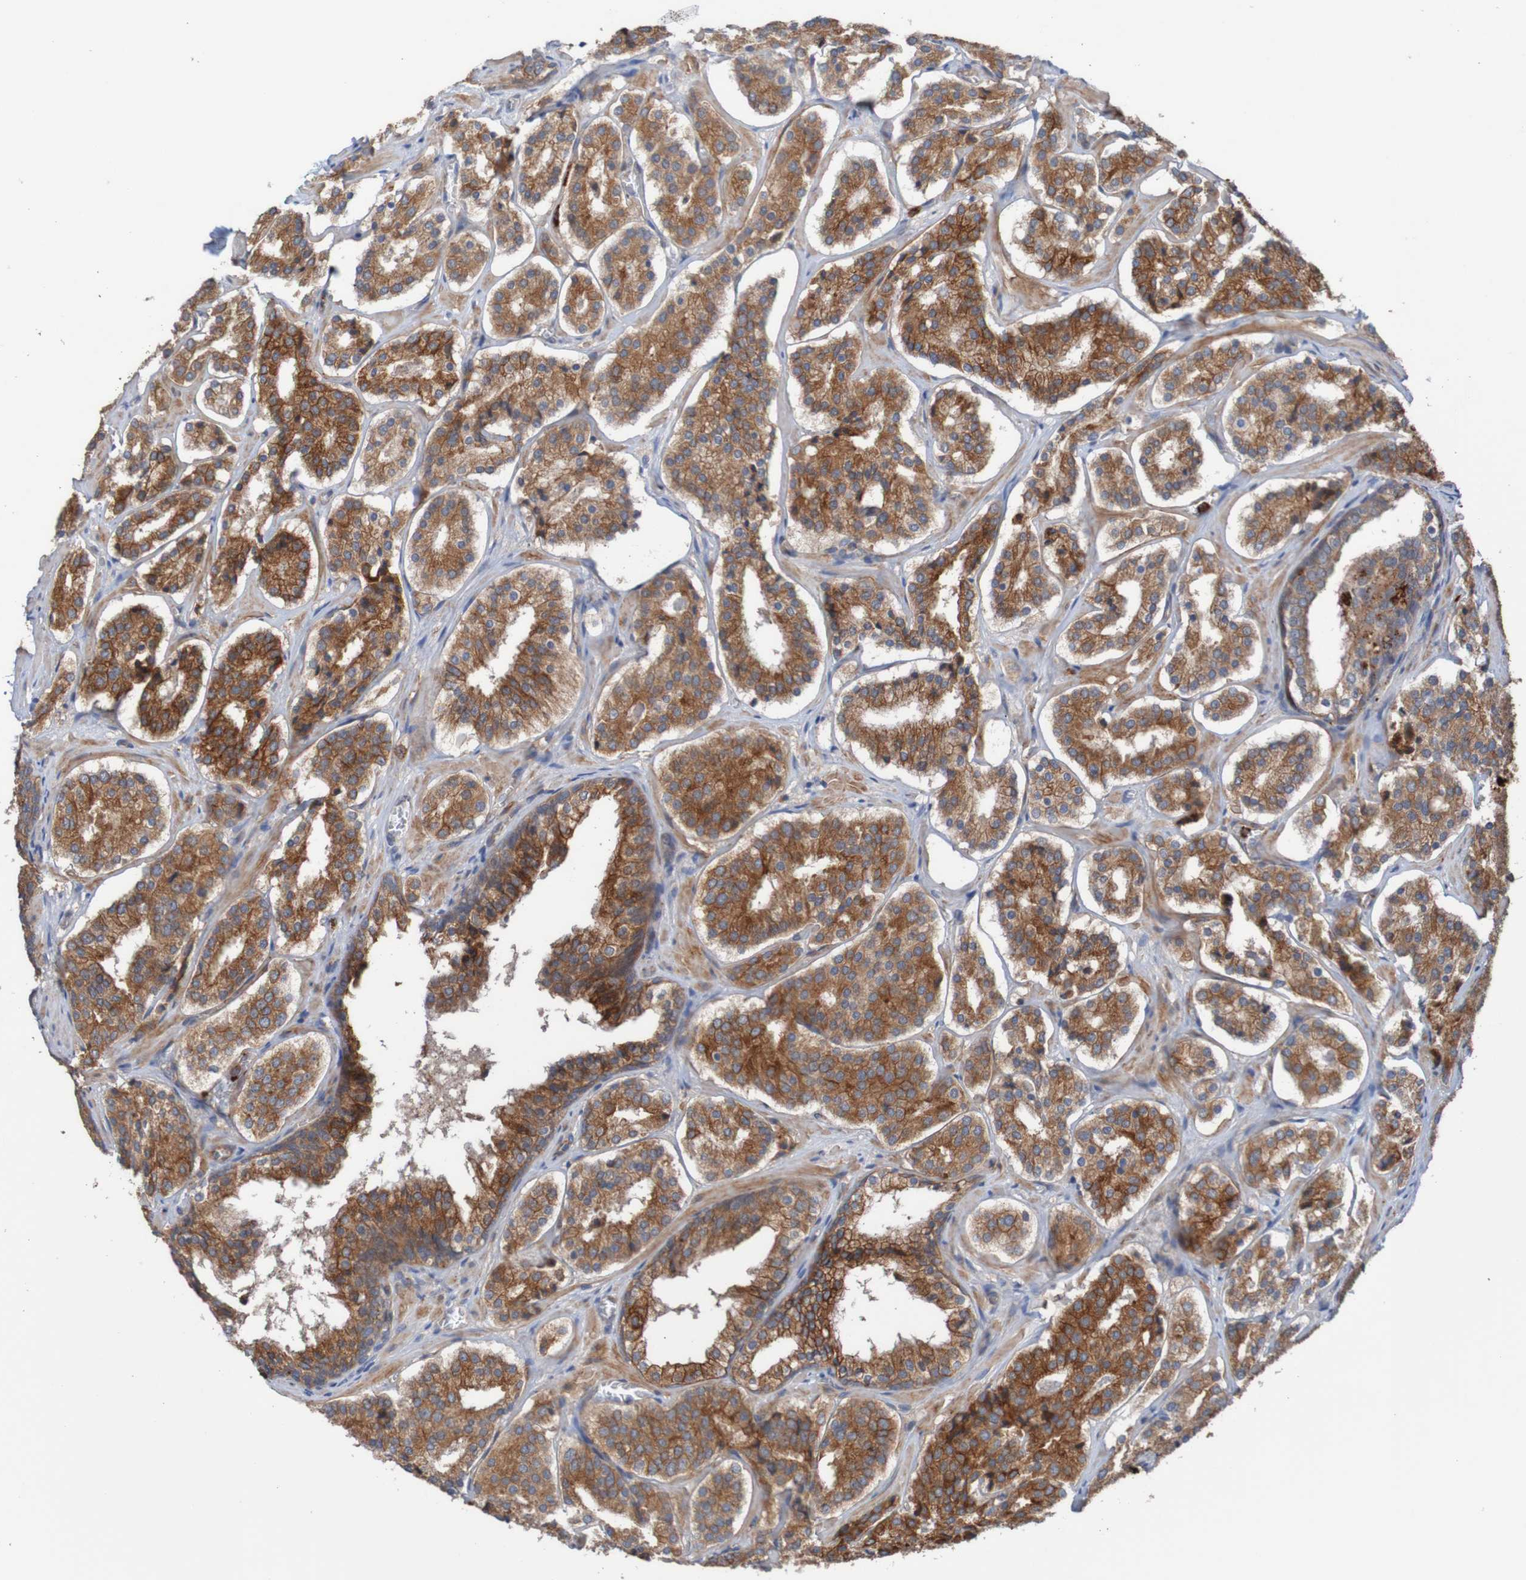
{"staining": {"intensity": "strong", "quantity": ">75%", "location": "cytoplasmic/membranous"}, "tissue": "prostate cancer", "cell_type": "Tumor cells", "image_type": "cancer", "snomed": [{"axis": "morphology", "description": "Adenocarcinoma, High grade"}, {"axis": "topography", "description": "Prostate"}], "caption": "Immunohistochemical staining of human prostate cancer reveals high levels of strong cytoplasmic/membranous positivity in about >75% of tumor cells. (DAB (3,3'-diaminobenzidine) = brown stain, brightfield microscopy at high magnification).", "gene": "ST8SIA6", "patient": {"sex": "male", "age": 60}}